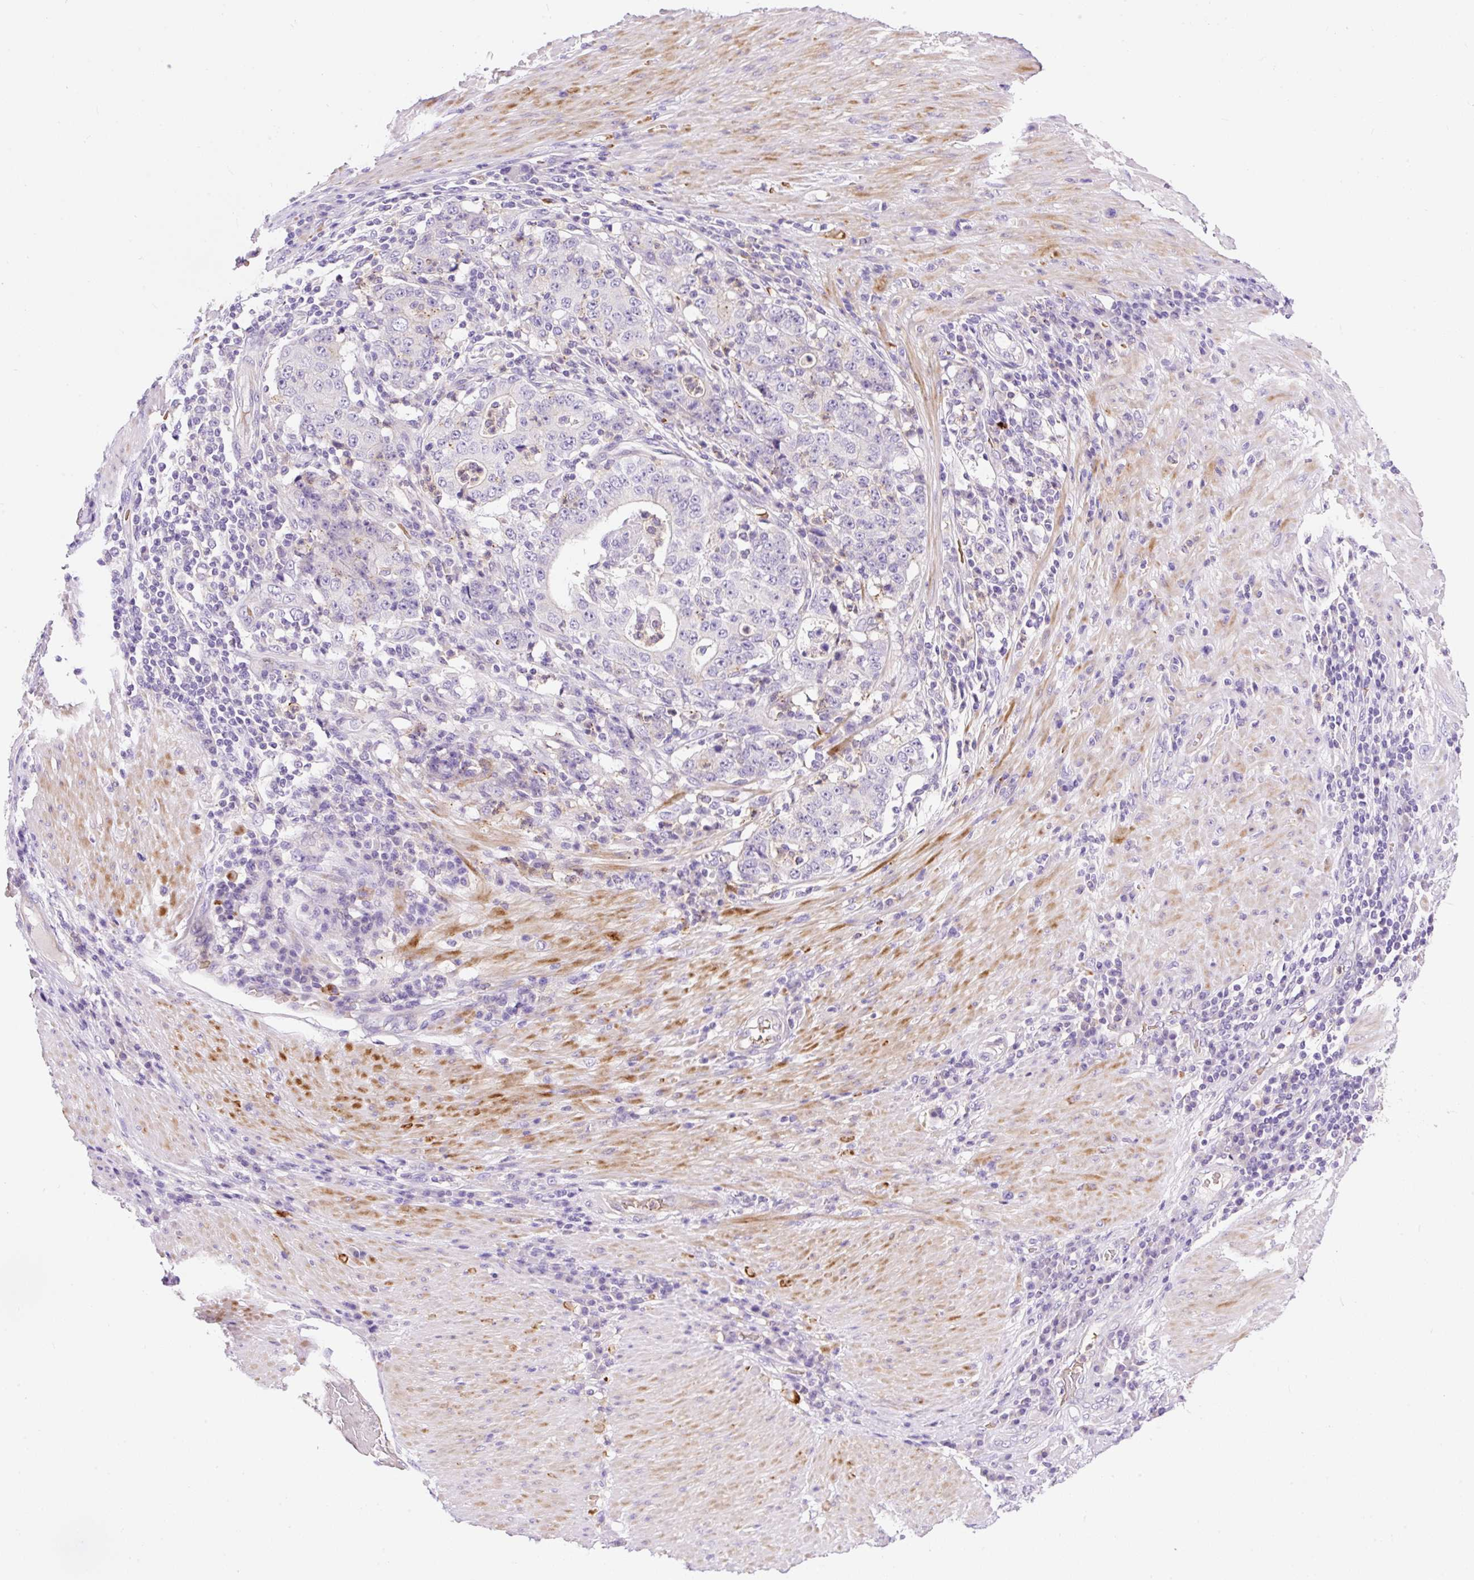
{"staining": {"intensity": "negative", "quantity": "none", "location": "none"}, "tissue": "stomach cancer", "cell_type": "Tumor cells", "image_type": "cancer", "snomed": [{"axis": "morphology", "description": "Normal tissue, NOS"}, {"axis": "morphology", "description": "Adenocarcinoma, NOS"}, {"axis": "topography", "description": "Stomach, upper"}, {"axis": "topography", "description": "Stomach"}], "caption": "Adenocarcinoma (stomach) was stained to show a protein in brown. There is no significant positivity in tumor cells.", "gene": "LHFPL5", "patient": {"sex": "male", "age": 59}}